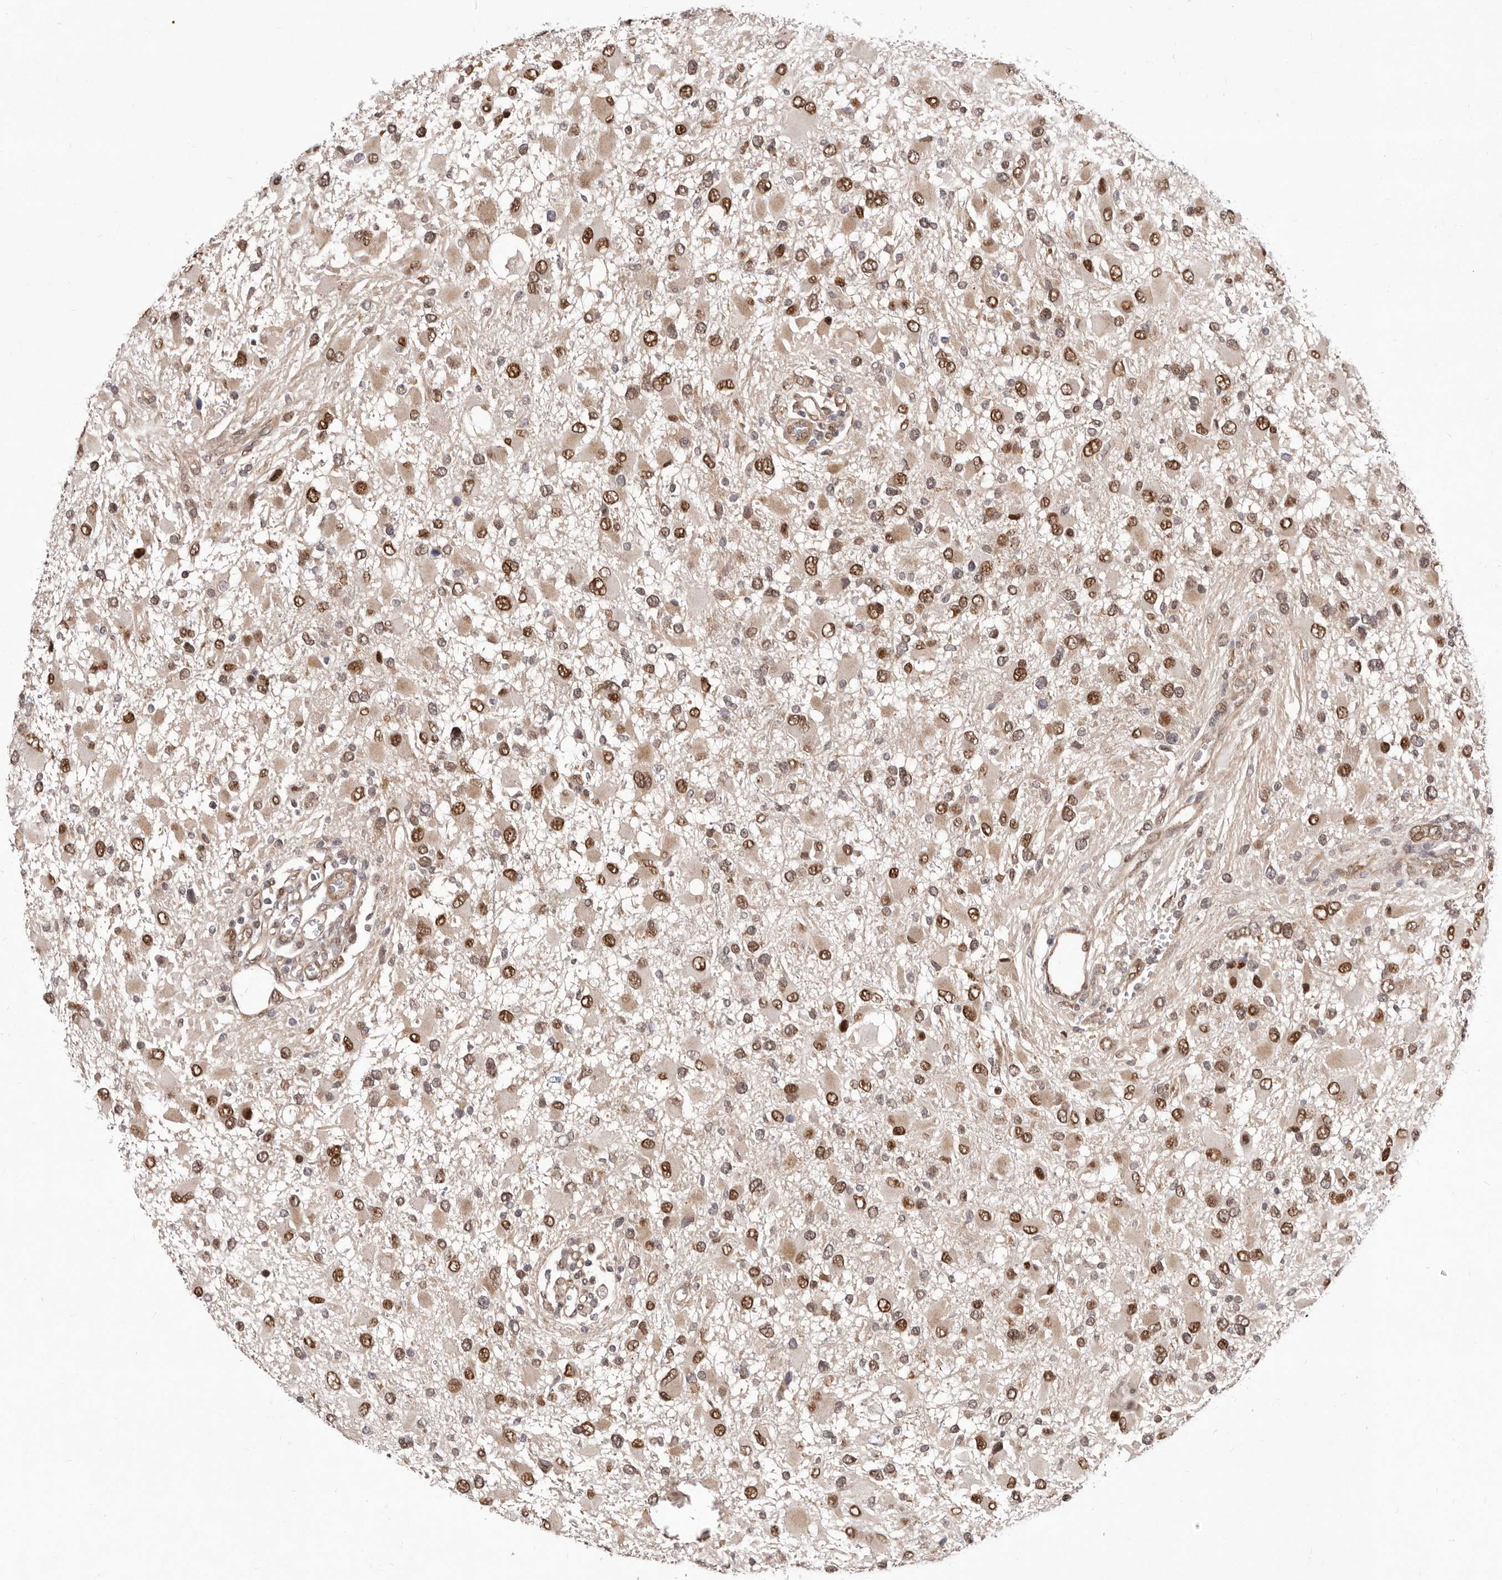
{"staining": {"intensity": "moderate", "quantity": ">75%", "location": "nuclear"}, "tissue": "glioma", "cell_type": "Tumor cells", "image_type": "cancer", "snomed": [{"axis": "morphology", "description": "Glioma, malignant, High grade"}, {"axis": "topography", "description": "Brain"}], "caption": "High-magnification brightfield microscopy of glioma stained with DAB (3,3'-diaminobenzidine) (brown) and counterstained with hematoxylin (blue). tumor cells exhibit moderate nuclear expression is seen in about>75% of cells. (brown staining indicates protein expression, while blue staining denotes nuclei).", "gene": "GLRX3", "patient": {"sex": "male", "age": 53}}